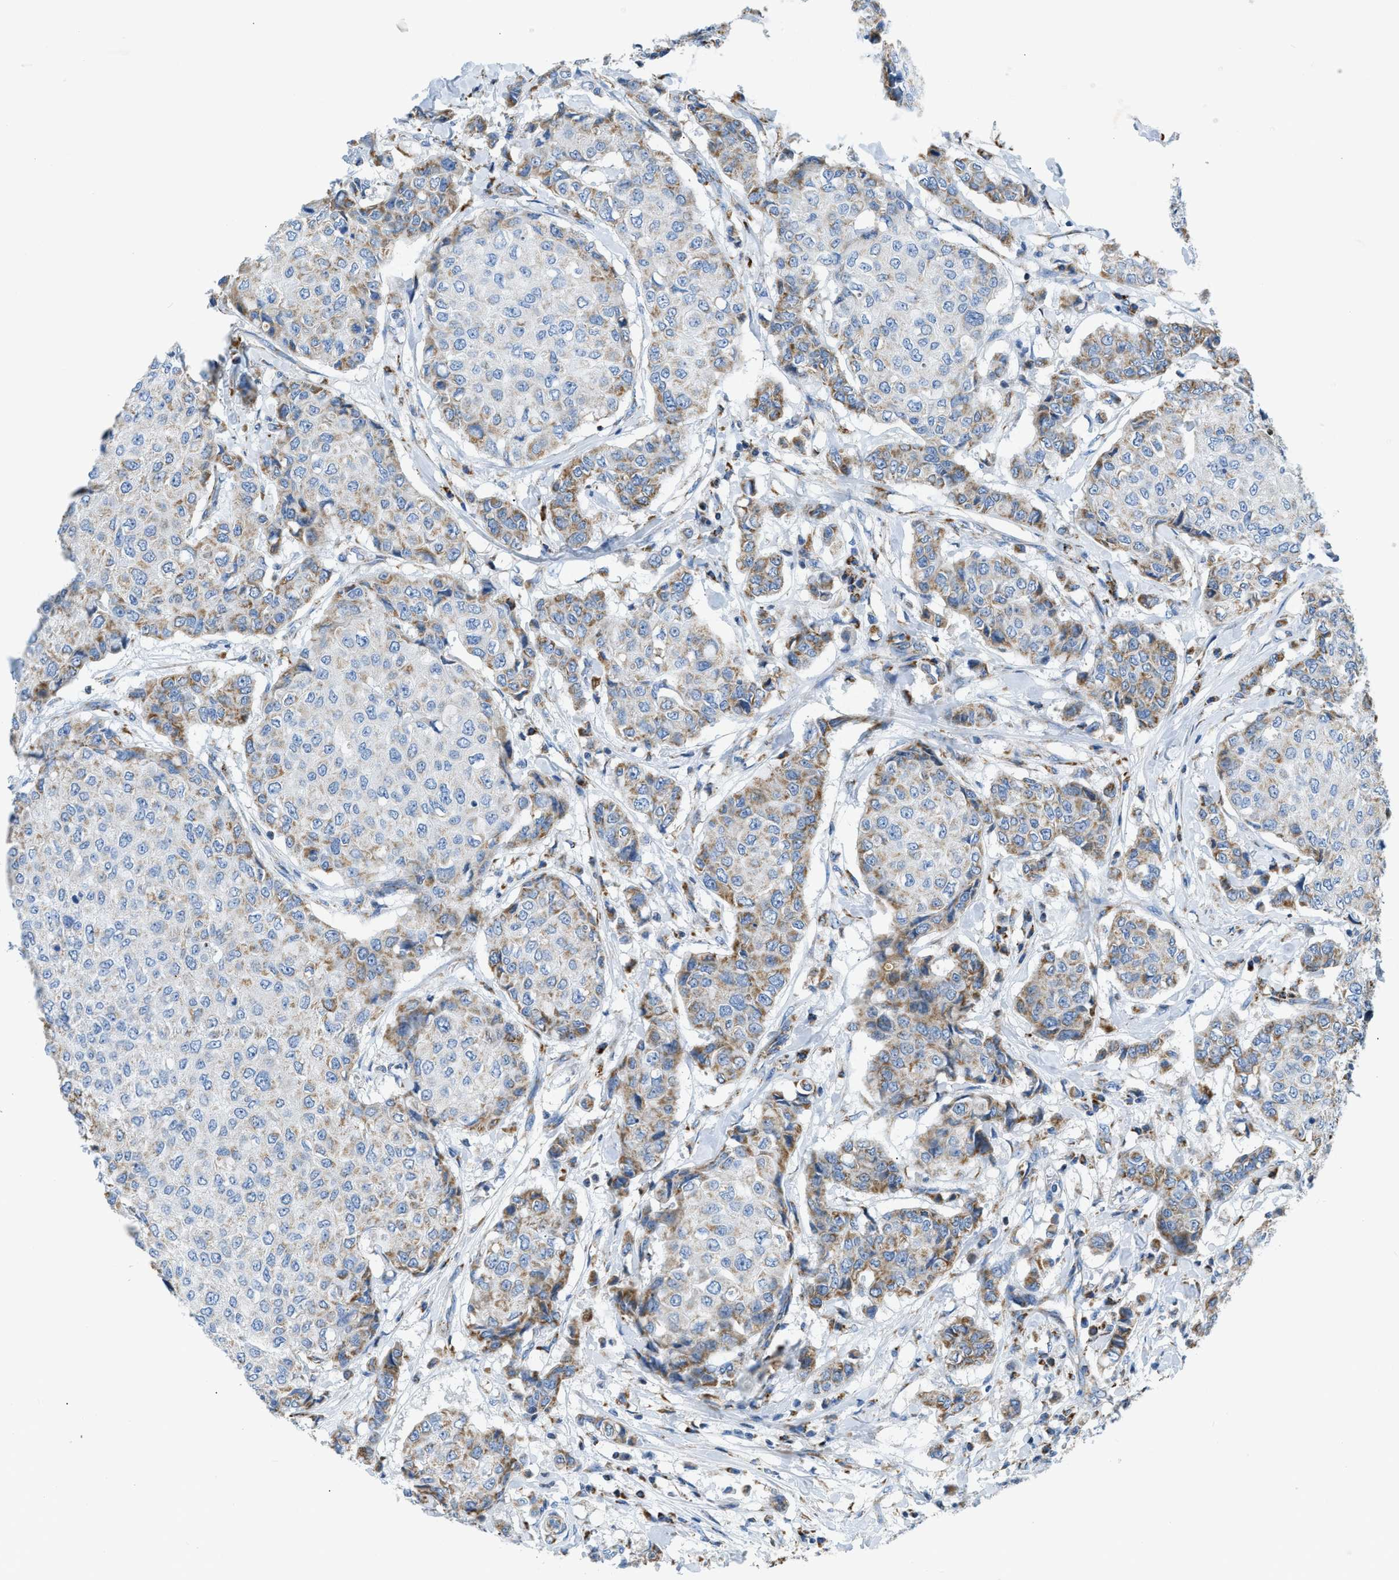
{"staining": {"intensity": "moderate", "quantity": "25%-75%", "location": "cytoplasmic/membranous"}, "tissue": "breast cancer", "cell_type": "Tumor cells", "image_type": "cancer", "snomed": [{"axis": "morphology", "description": "Duct carcinoma"}, {"axis": "topography", "description": "Breast"}], "caption": "Protein analysis of intraductal carcinoma (breast) tissue reveals moderate cytoplasmic/membranous staining in about 25%-75% of tumor cells.", "gene": "ACADVL", "patient": {"sex": "female", "age": 27}}